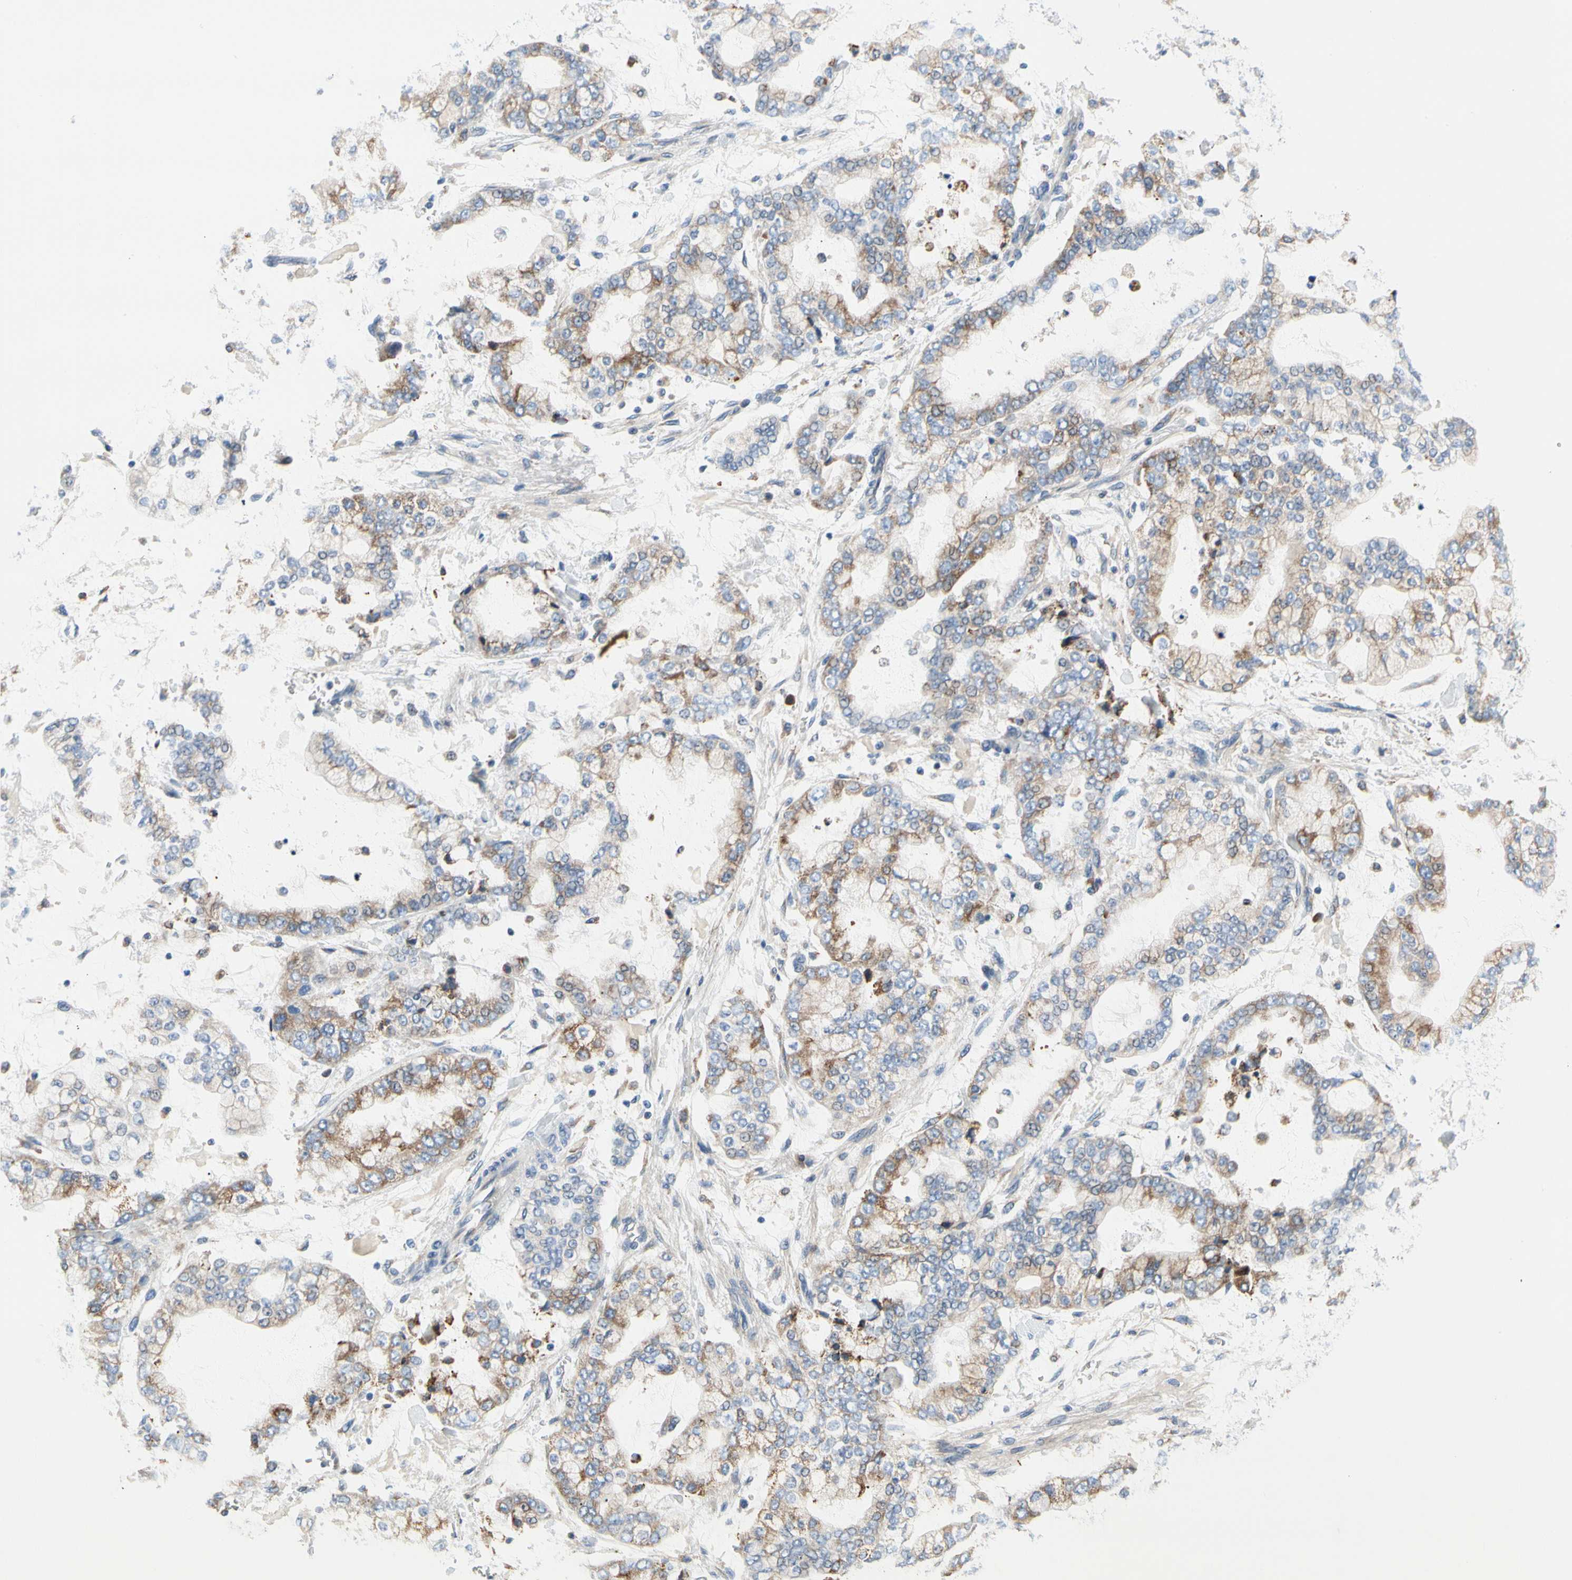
{"staining": {"intensity": "moderate", "quantity": "<25%", "location": "cytoplasmic/membranous"}, "tissue": "stomach cancer", "cell_type": "Tumor cells", "image_type": "cancer", "snomed": [{"axis": "morphology", "description": "Normal tissue, NOS"}, {"axis": "morphology", "description": "Adenocarcinoma, NOS"}, {"axis": "topography", "description": "Stomach, upper"}, {"axis": "topography", "description": "Stomach"}], "caption": "Brown immunohistochemical staining in stomach adenocarcinoma exhibits moderate cytoplasmic/membranous expression in approximately <25% of tumor cells.", "gene": "STXBP1", "patient": {"sex": "male", "age": 76}}